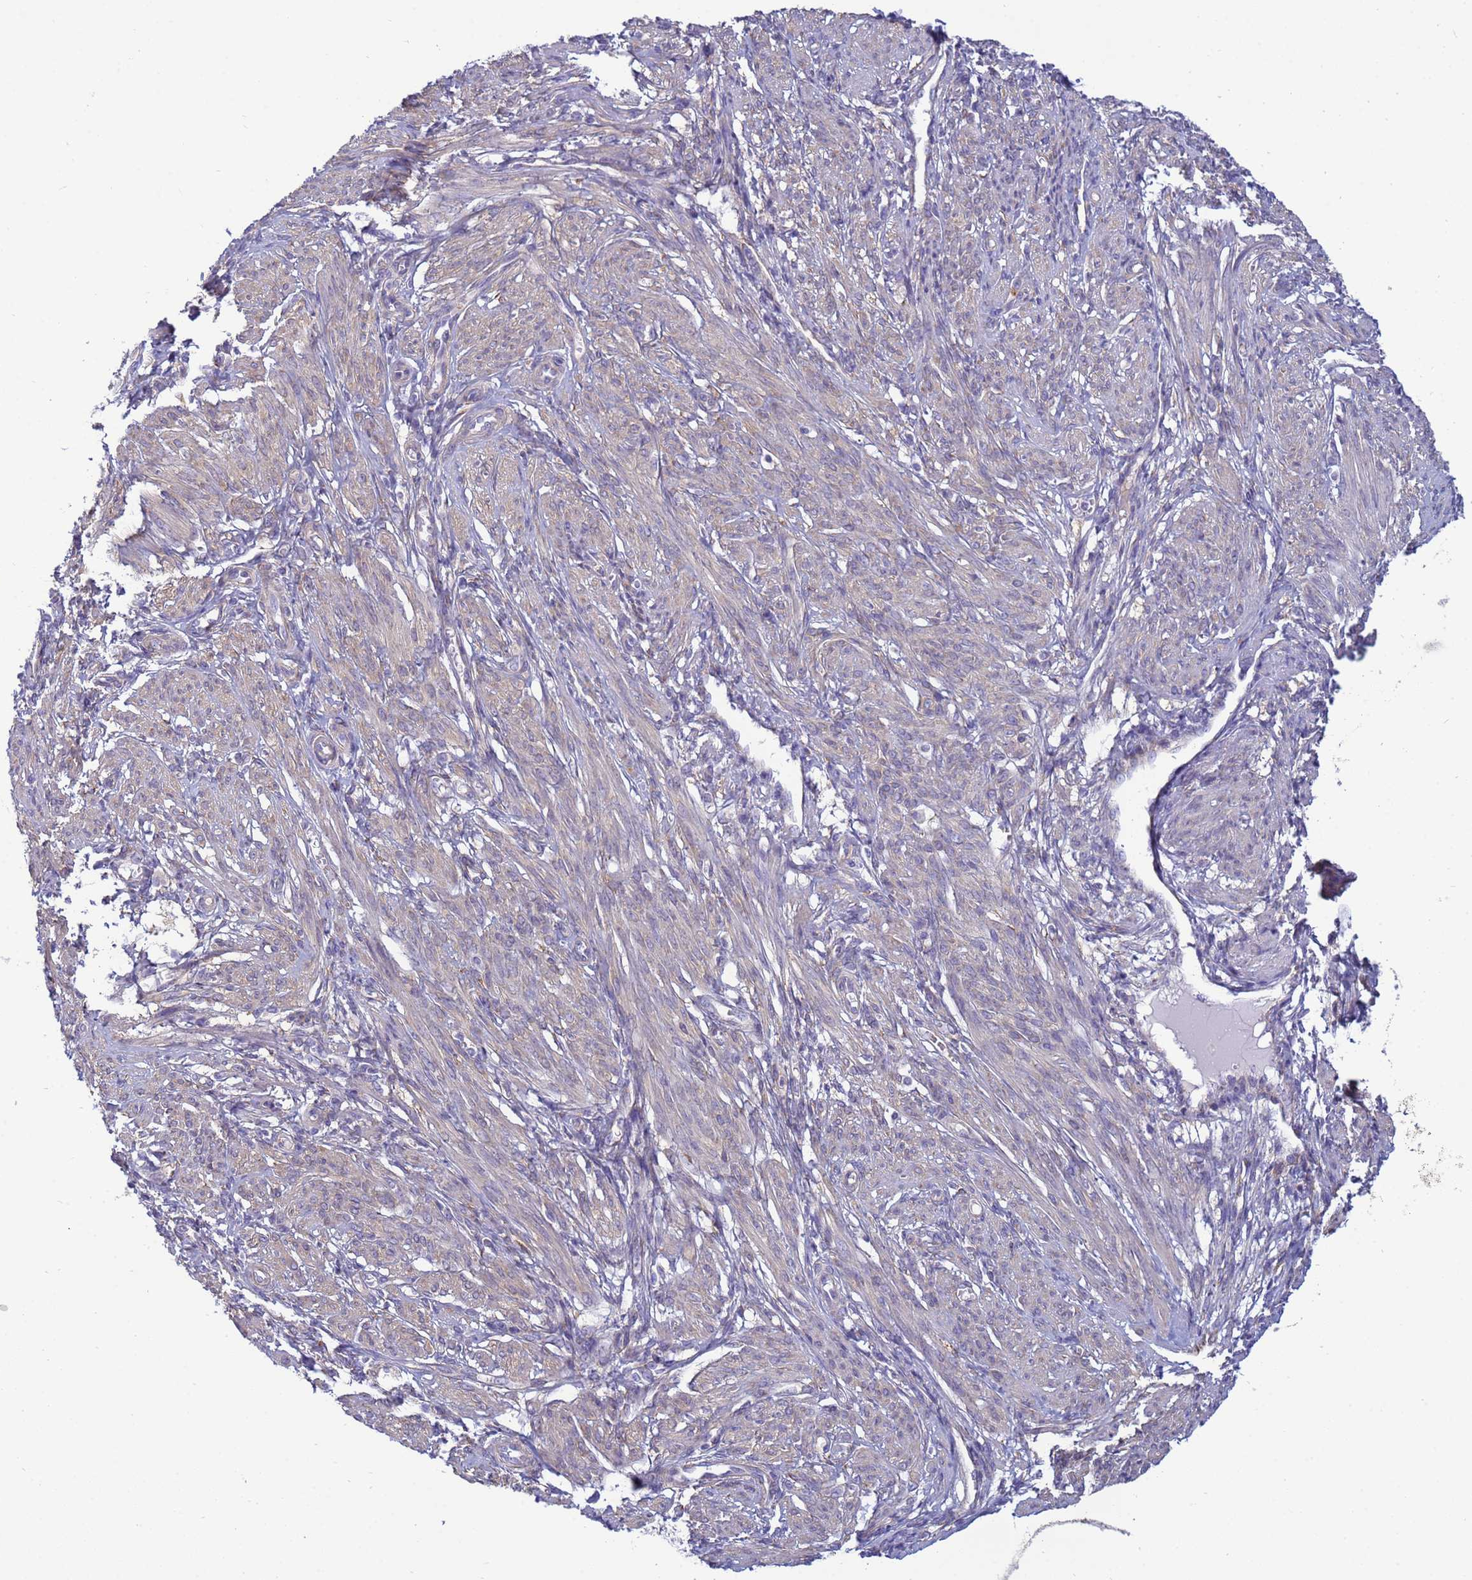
{"staining": {"intensity": "weak", "quantity": "<25%", "location": "cytoplasmic/membranous"}, "tissue": "smooth muscle", "cell_type": "Smooth muscle cells", "image_type": "normal", "snomed": [{"axis": "morphology", "description": "Normal tissue, NOS"}, {"axis": "topography", "description": "Smooth muscle"}], "caption": "Smooth muscle cells are negative for brown protein staining in unremarkable smooth muscle. Brightfield microscopy of immunohistochemistry (IHC) stained with DAB (brown) and hematoxylin (blue), captured at high magnification.", "gene": "TRPC6", "patient": {"sex": "female", "age": 39}}